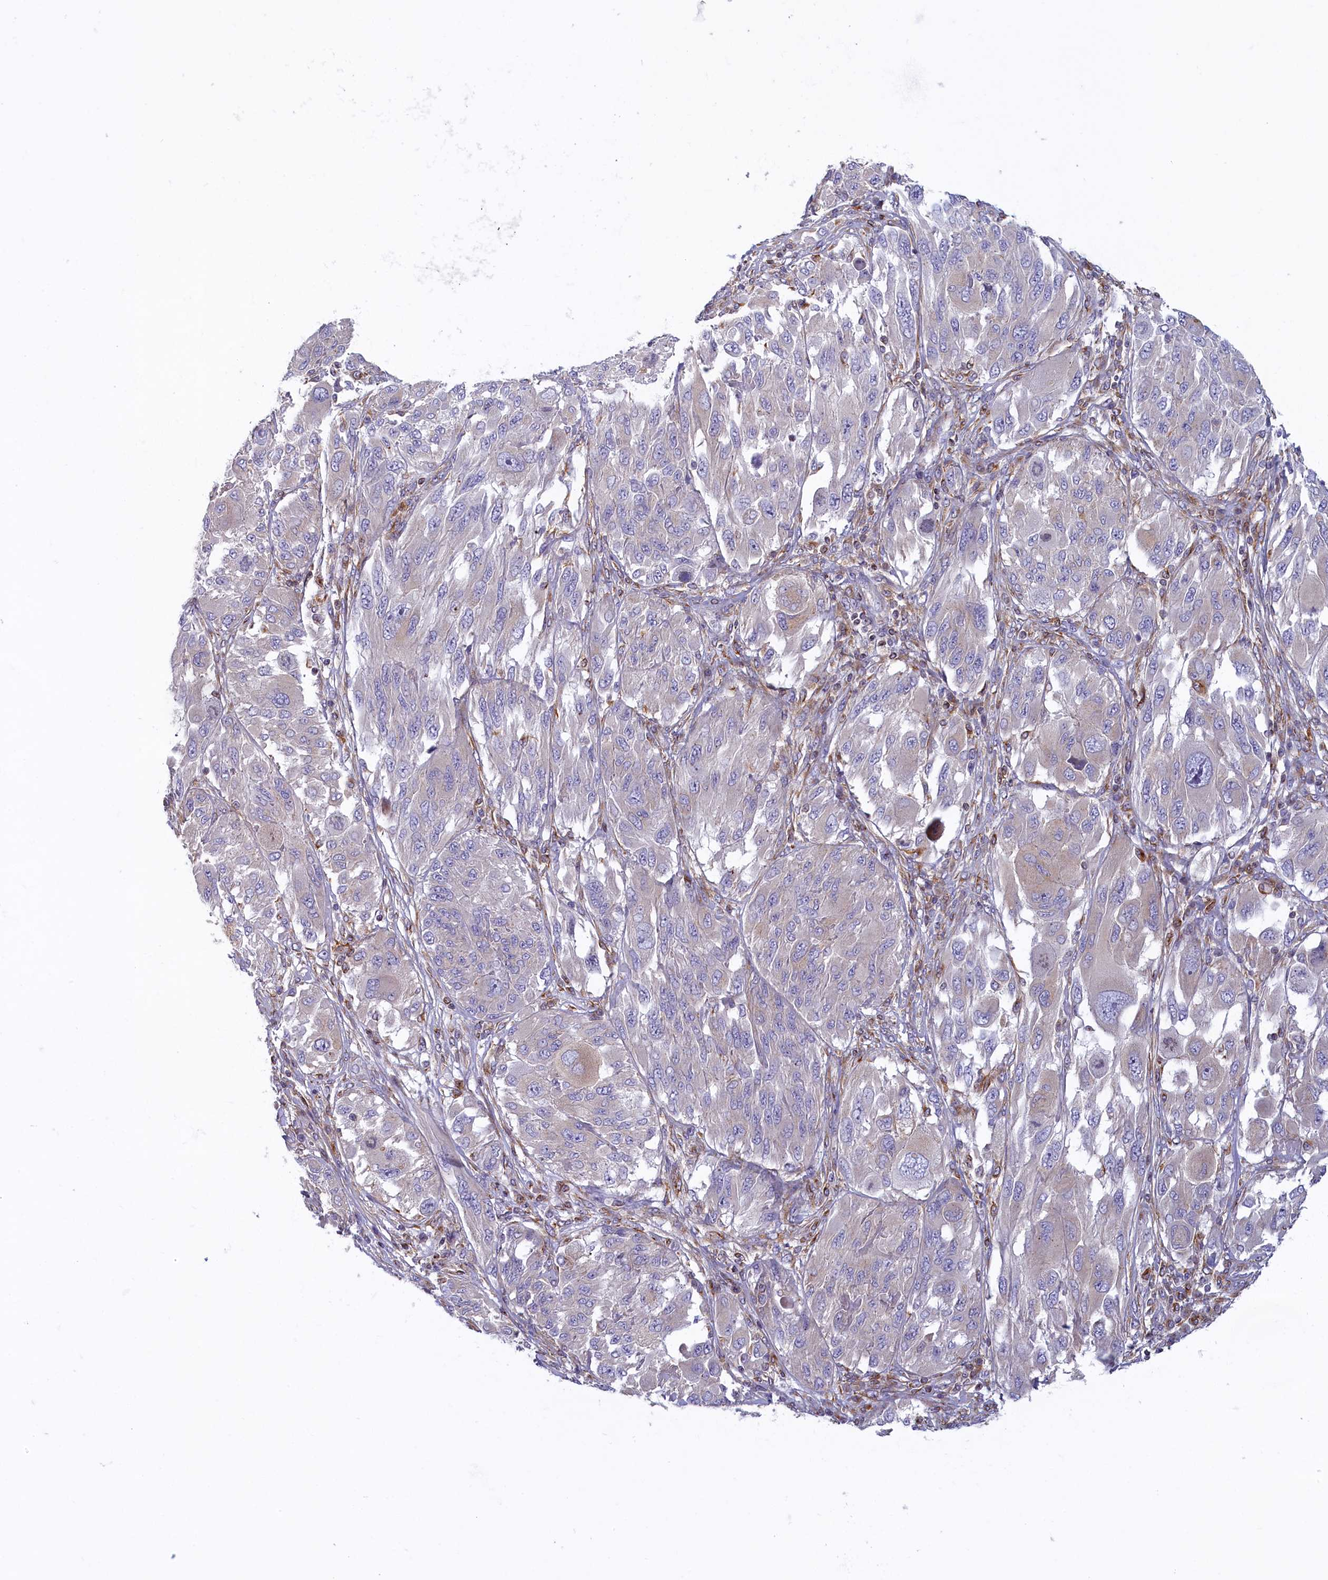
{"staining": {"intensity": "negative", "quantity": "none", "location": "none"}, "tissue": "melanoma", "cell_type": "Tumor cells", "image_type": "cancer", "snomed": [{"axis": "morphology", "description": "Malignant melanoma, NOS"}, {"axis": "topography", "description": "Skin"}], "caption": "Human melanoma stained for a protein using IHC shows no staining in tumor cells.", "gene": "NOL10", "patient": {"sex": "female", "age": 91}}